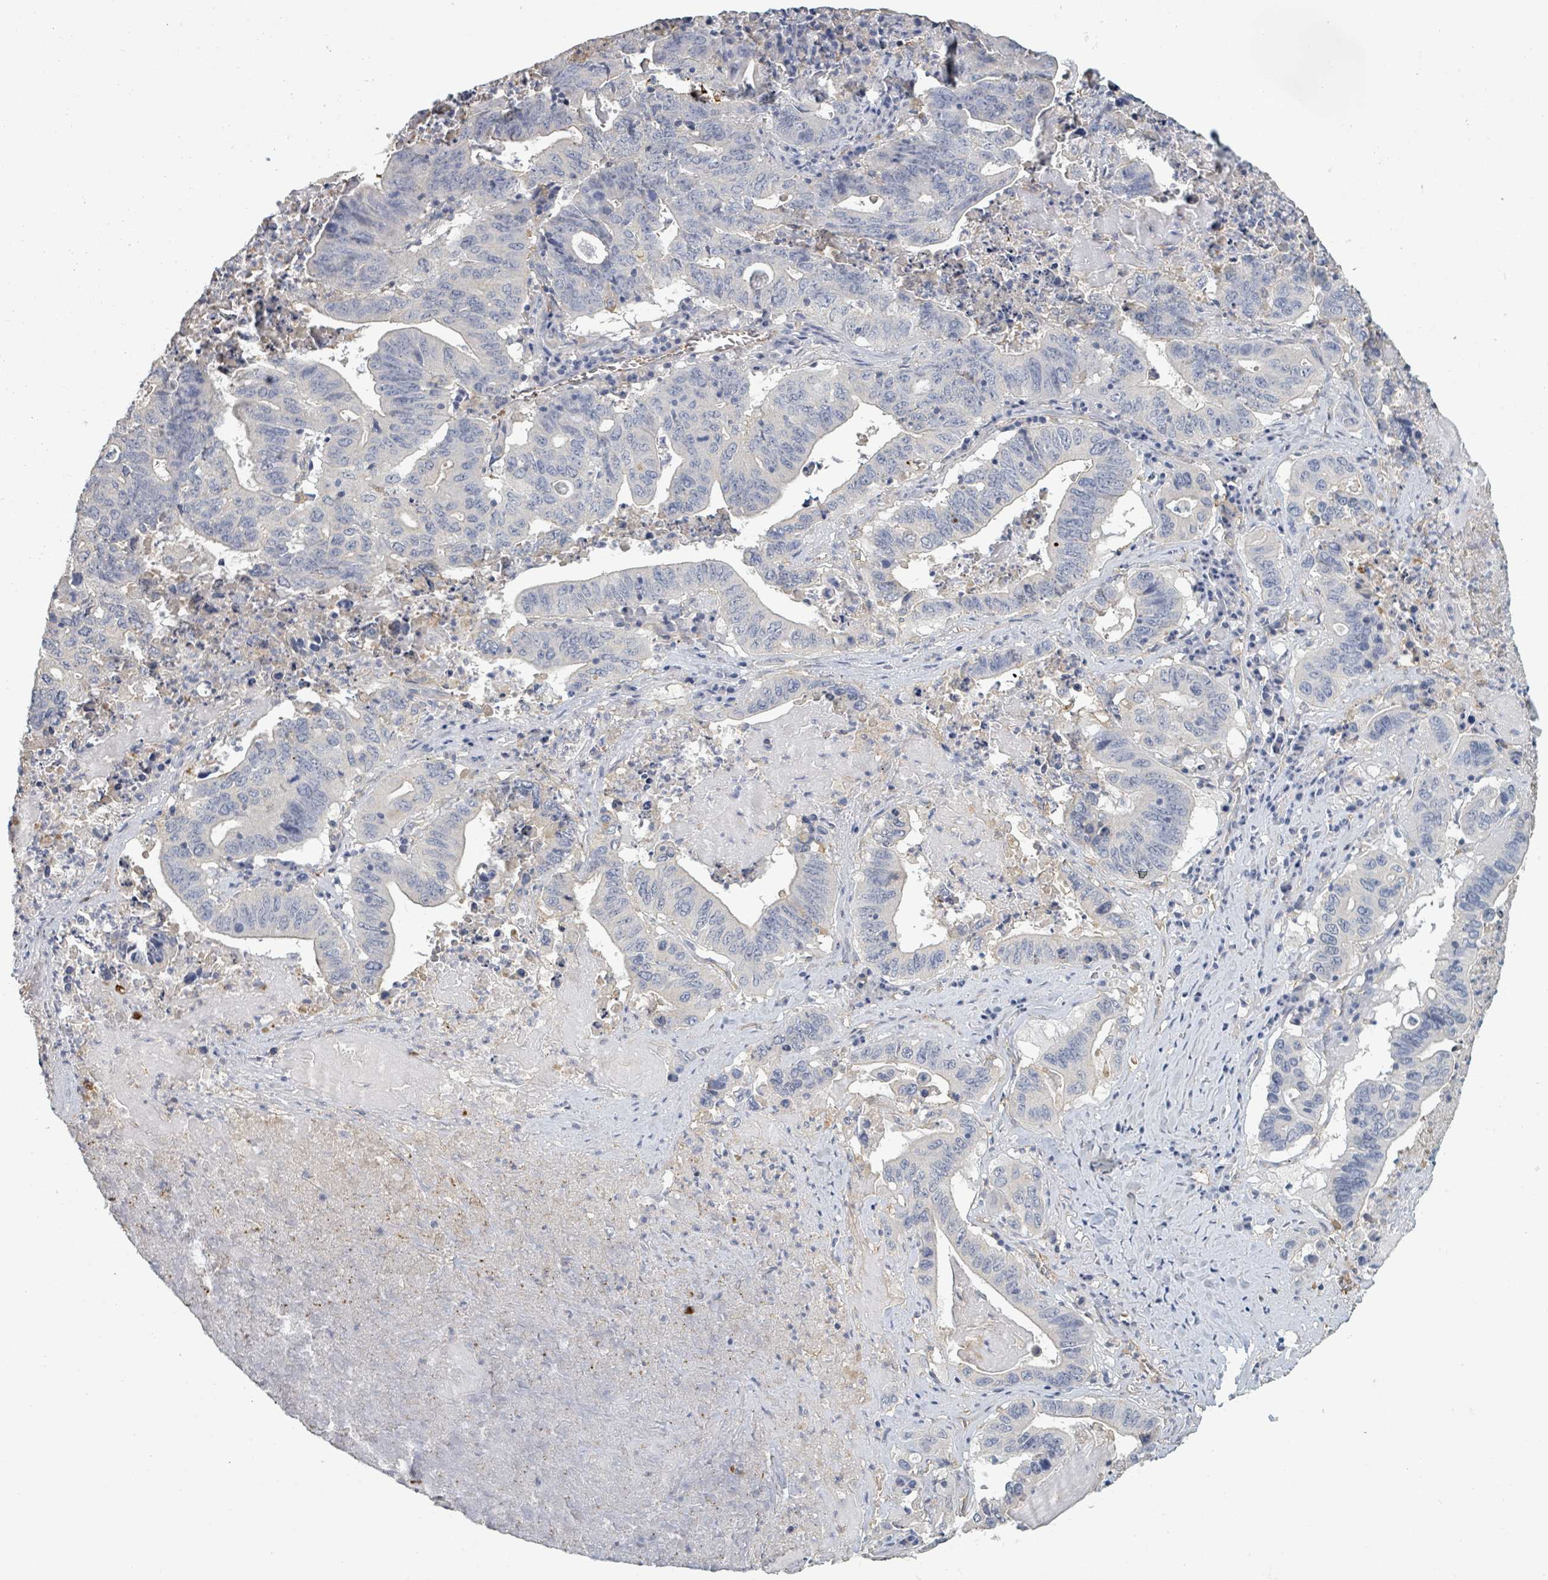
{"staining": {"intensity": "negative", "quantity": "none", "location": "none"}, "tissue": "lung cancer", "cell_type": "Tumor cells", "image_type": "cancer", "snomed": [{"axis": "morphology", "description": "Adenocarcinoma, NOS"}, {"axis": "topography", "description": "Lung"}], "caption": "An immunohistochemistry (IHC) photomicrograph of lung cancer (adenocarcinoma) is shown. There is no staining in tumor cells of lung cancer (adenocarcinoma). (Brightfield microscopy of DAB (3,3'-diaminobenzidine) immunohistochemistry (IHC) at high magnification).", "gene": "PLAUR", "patient": {"sex": "female", "age": 60}}